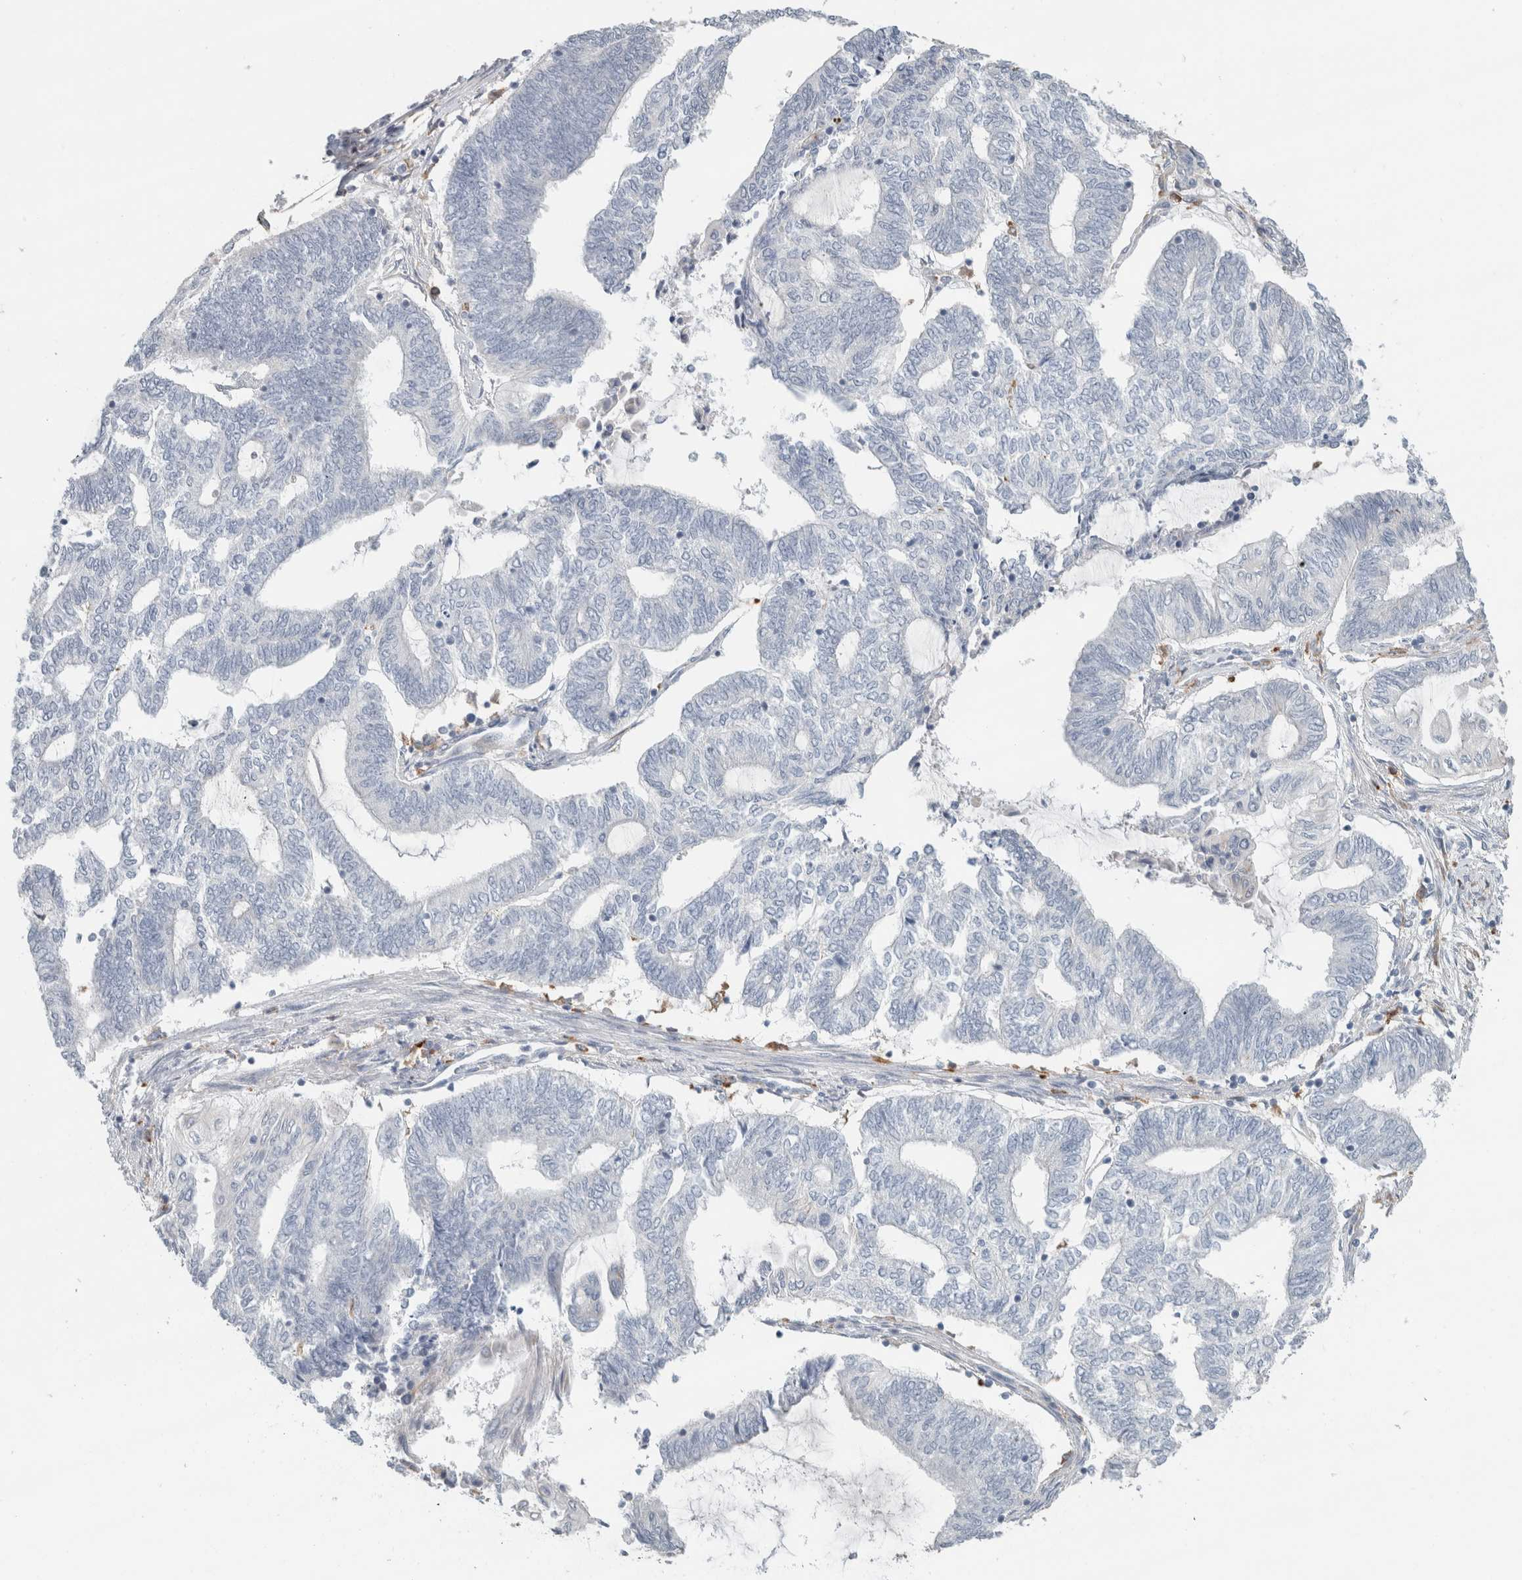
{"staining": {"intensity": "negative", "quantity": "none", "location": "none"}, "tissue": "endometrial cancer", "cell_type": "Tumor cells", "image_type": "cancer", "snomed": [{"axis": "morphology", "description": "Adenocarcinoma, NOS"}, {"axis": "topography", "description": "Uterus"}, {"axis": "topography", "description": "Endometrium"}], "caption": "This is a photomicrograph of immunohistochemistry (IHC) staining of endometrial cancer, which shows no expression in tumor cells. (Stains: DAB immunohistochemistry (IHC) with hematoxylin counter stain, Microscopy: brightfield microscopy at high magnification).", "gene": "LY86", "patient": {"sex": "female", "age": 70}}